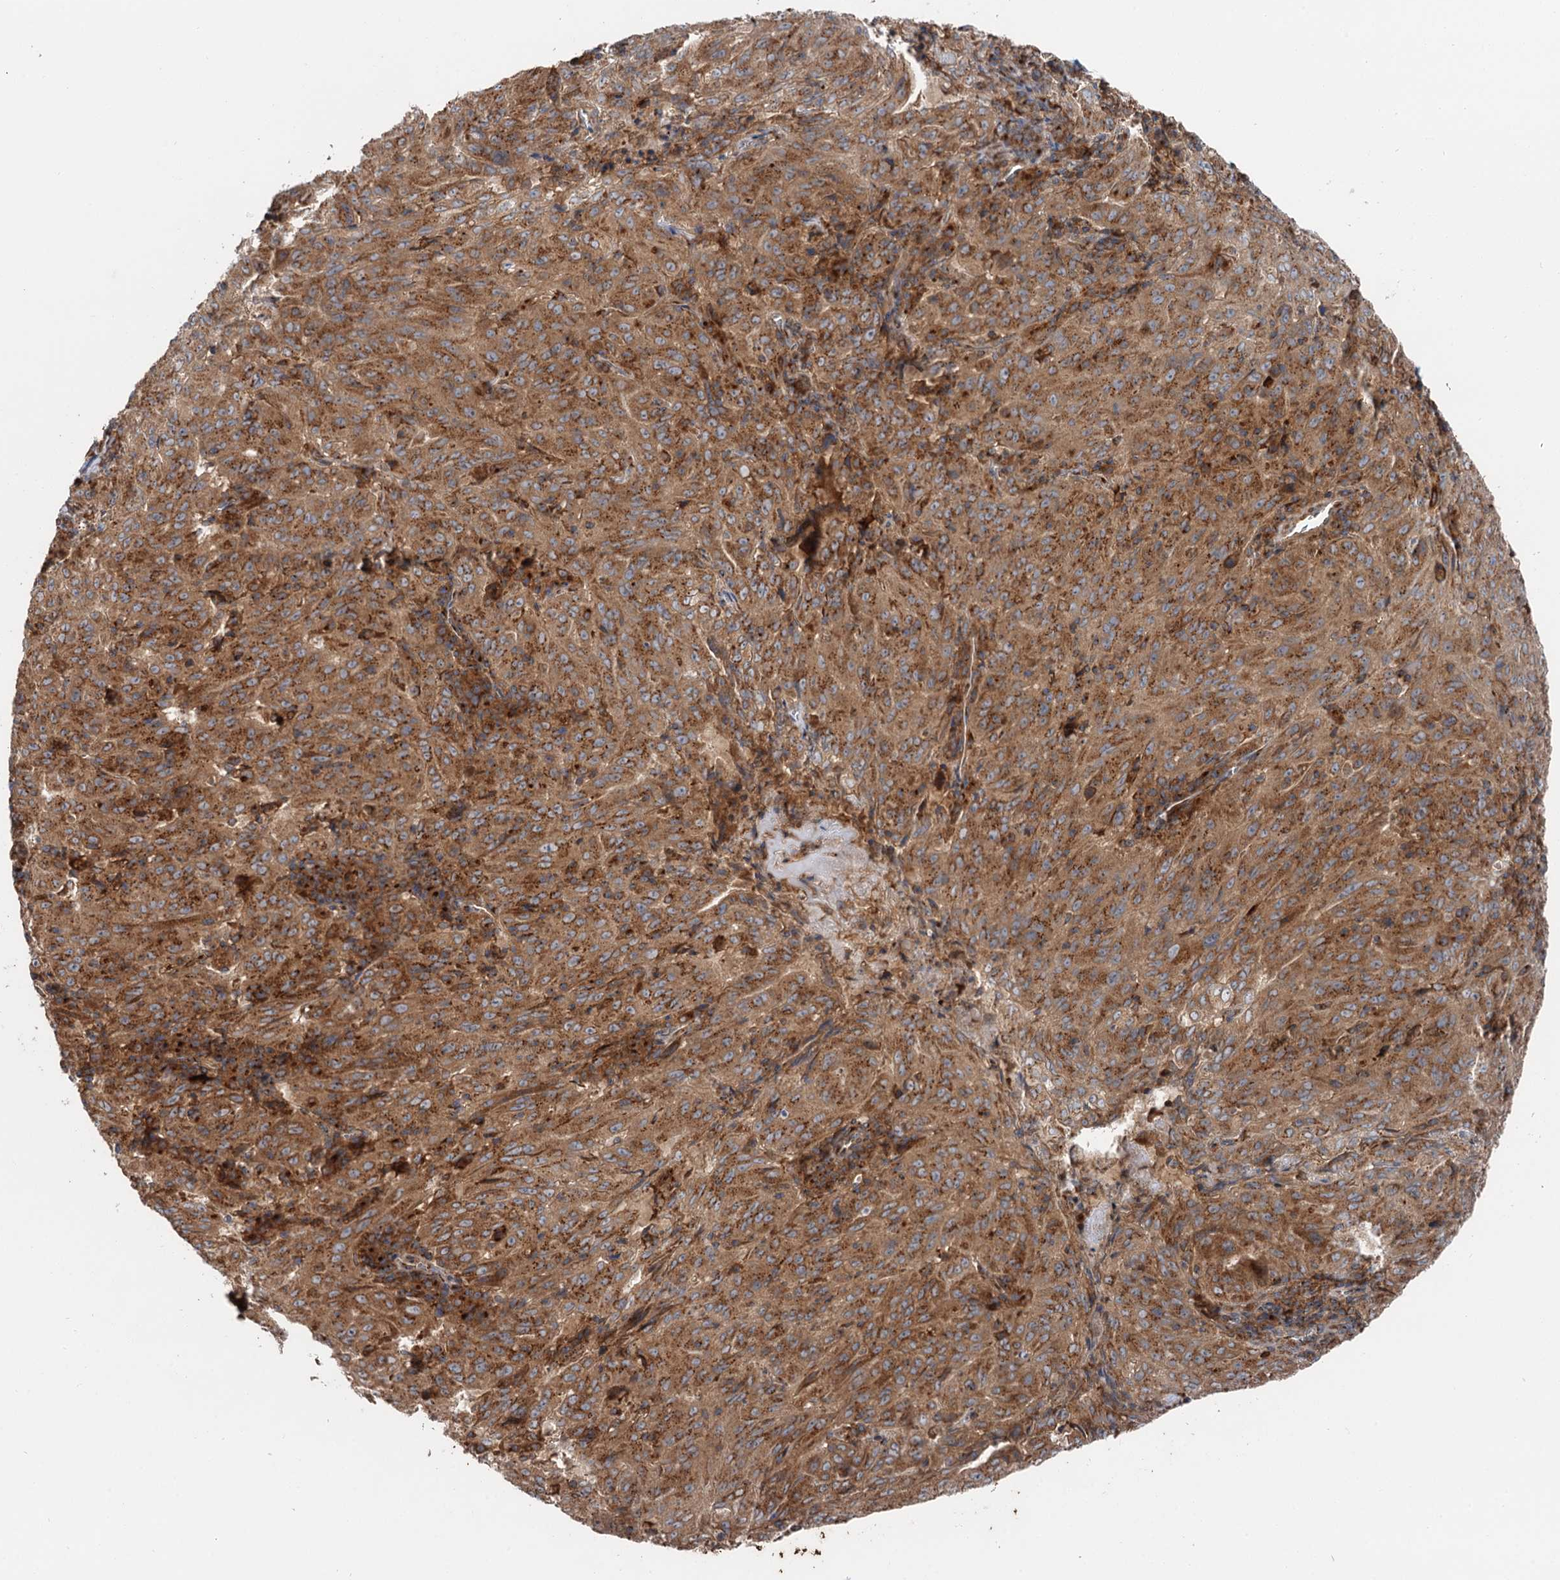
{"staining": {"intensity": "moderate", "quantity": ">75%", "location": "cytoplasmic/membranous"}, "tissue": "pancreatic cancer", "cell_type": "Tumor cells", "image_type": "cancer", "snomed": [{"axis": "morphology", "description": "Adenocarcinoma, NOS"}, {"axis": "topography", "description": "Pancreas"}], "caption": "Immunohistochemical staining of human pancreatic adenocarcinoma demonstrates moderate cytoplasmic/membranous protein positivity in about >75% of tumor cells. (Stains: DAB in brown, nuclei in blue, Microscopy: brightfield microscopy at high magnification).", "gene": "ANKRD26", "patient": {"sex": "male", "age": 63}}